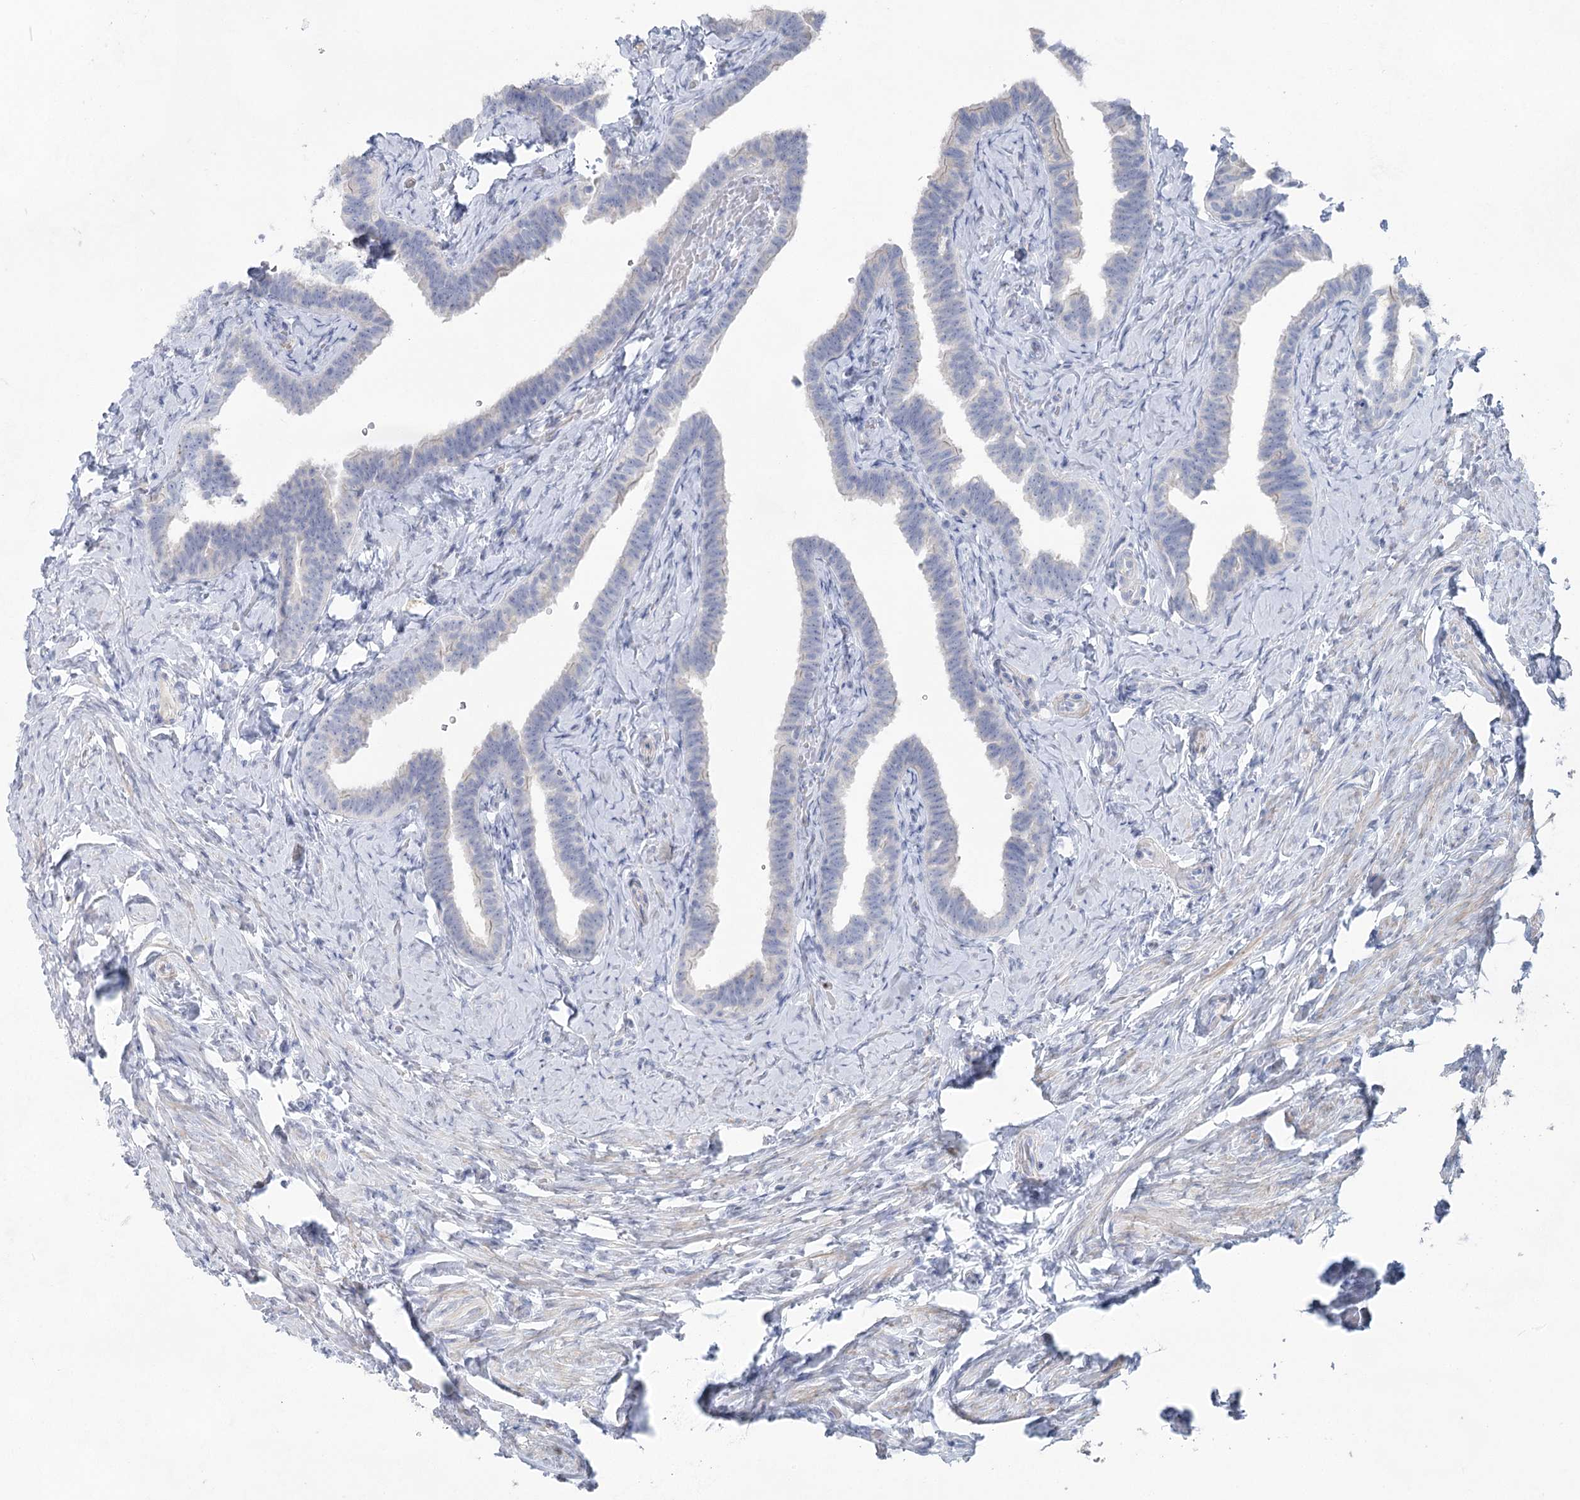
{"staining": {"intensity": "negative", "quantity": "none", "location": "none"}, "tissue": "fallopian tube", "cell_type": "Glandular cells", "image_type": "normal", "snomed": [{"axis": "morphology", "description": "Normal tissue, NOS"}, {"axis": "topography", "description": "Fallopian tube"}], "caption": "Immunohistochemistry (IHC) of benign fallopian tube displays no staining in glandular cells.", "gene": "WDR74", "patient": {"sex": "female", "age": 39}}